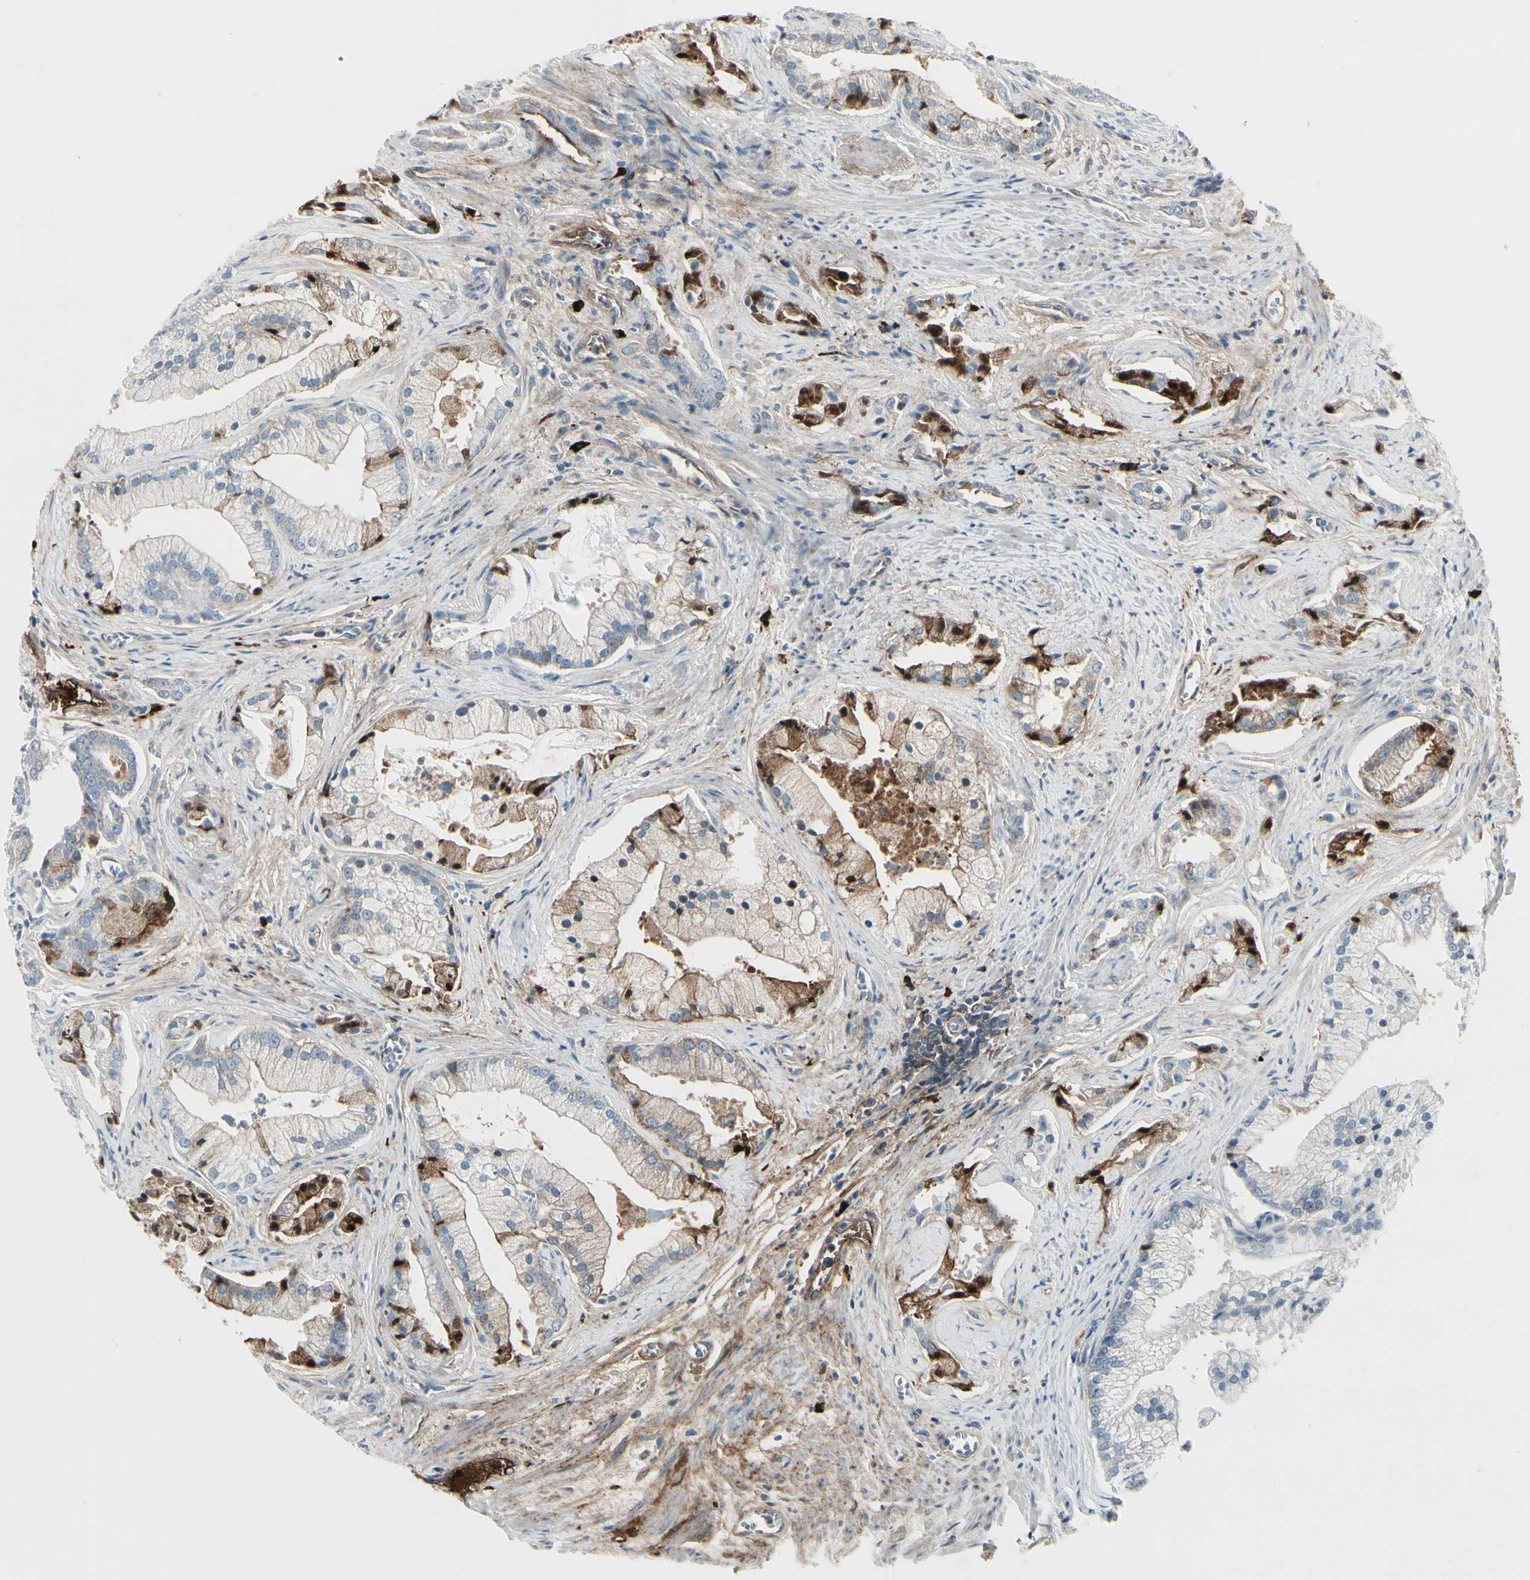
{"staining": {"intensity": "moderate", "quantity": "<25%", "location": "cytoplasmic/membranous,nuclear"}, "tissue": "prostate cancer", "cell_type": "Tumor cells", "image_type": "cancer", "snomed": [{"axis": "morphology", "description": "Adenocarcinoma, High grade"}, {"axis": "topography", "description": "Prostate"}], "caption": "High-power microscopy captured an immunohistochemistry (IHC) image of high-grade adenocarcinoma (prostate), revealing moderate cytoplasmic/membranous and nuclear staining in approximately <25% of tumor cells.", "gene": "IGHG1", "patient": {"sex": "male", "age": 67}}